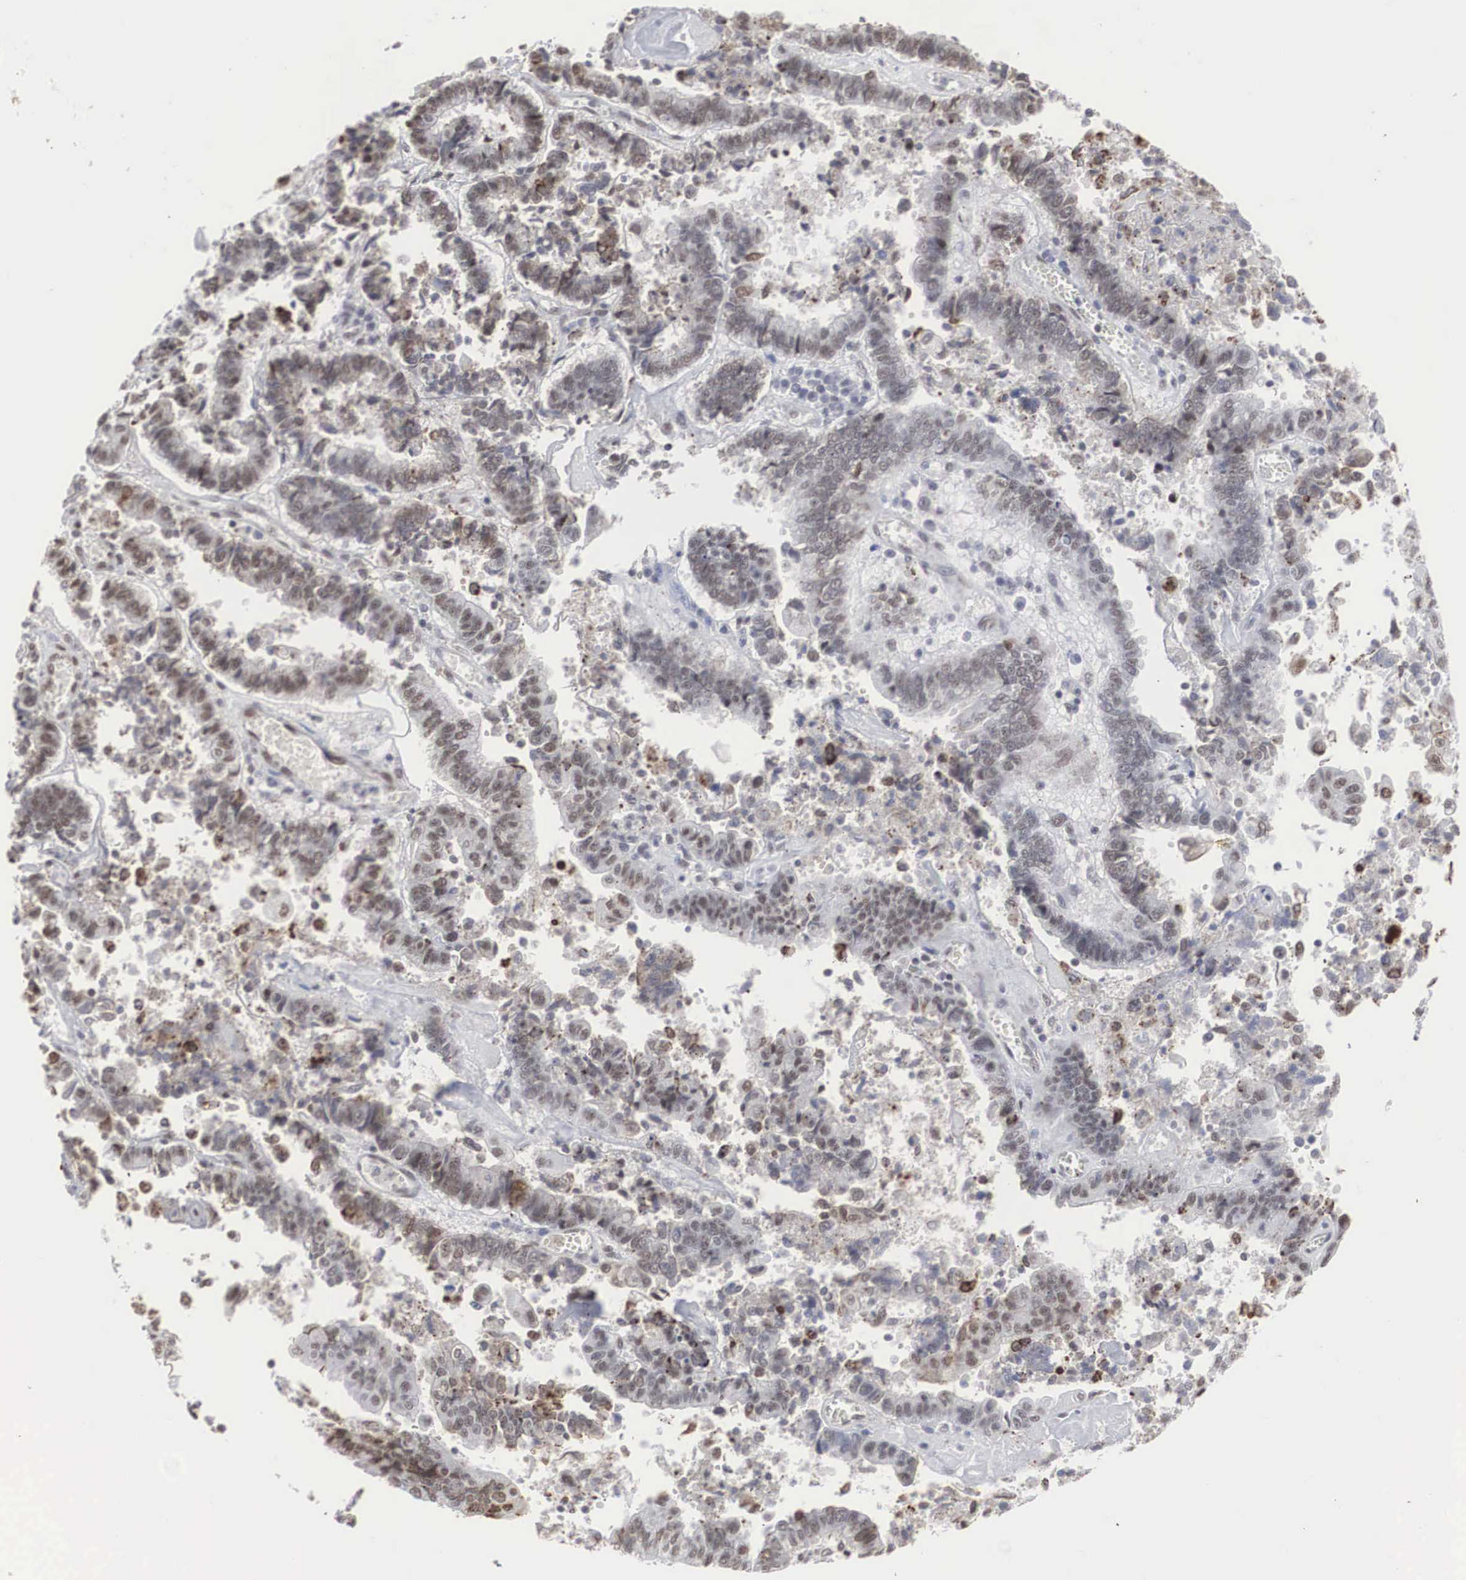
{"staining": {"intensity": "weak", "quantity": "25%-75%", "location": "nuclear"}, "tissue": "endometrial cancer", "cell_type": "Tumor cells", "image_type": "cancer", "snomed": [{"axis": "morphology", "description": "Adenocarcinoma, NOS"}, {"axis": "topography", "description": "Endometrium"}], "caption": "Protein staining of endometrial cancer tissue exhibits weak nuclear staining in approximately 25%-75% of tumor cells. The staining was performed using DAB, with brown indicating positive protein expression. Nuclei are stained blue with hematoxylin.", "gene": "AUTS2", "patient": {"sex": "female", "age": 75}}